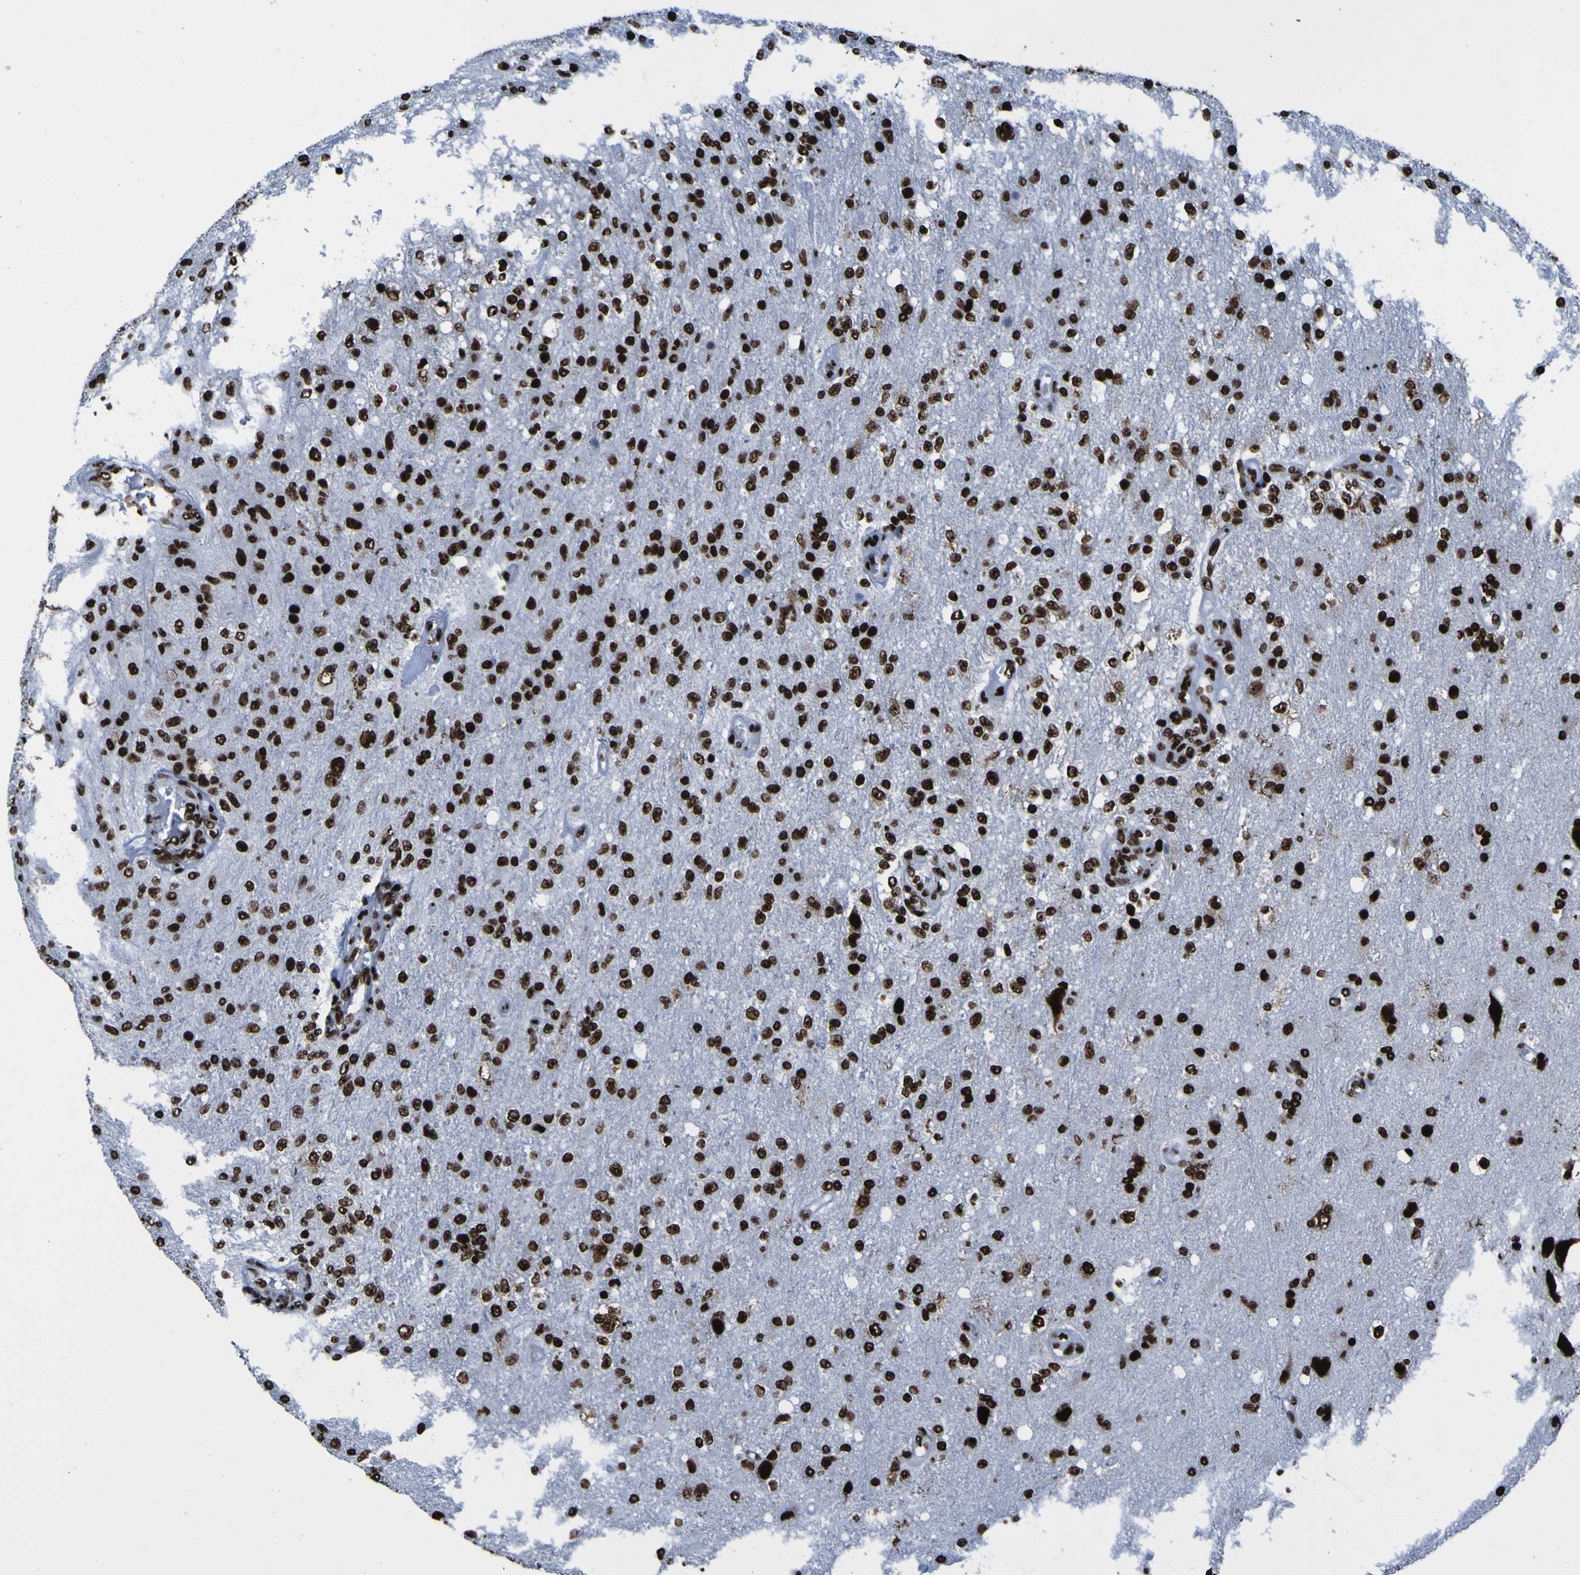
{"staining": {"intensity": "strong", "quantity": ">75%", "location": "nuclear"}, "tissue": "glioma", "cell_type": "Tumor cells", "image_type": "cancer", "snomed": [{"axis": "morphology", "description": "Normal tissue, NOS"}, {"axis": "morphology", "description": "Glioma, malignant, High grade"}, {"axis": "topography", "description": "Cerebral cortex"}], "caption": "A brown stain highlights strong nuclear expression of a protein in human glioma tumor cells.", "gene": "NPM1", "patient": {"sex": "male", "age": 77}}